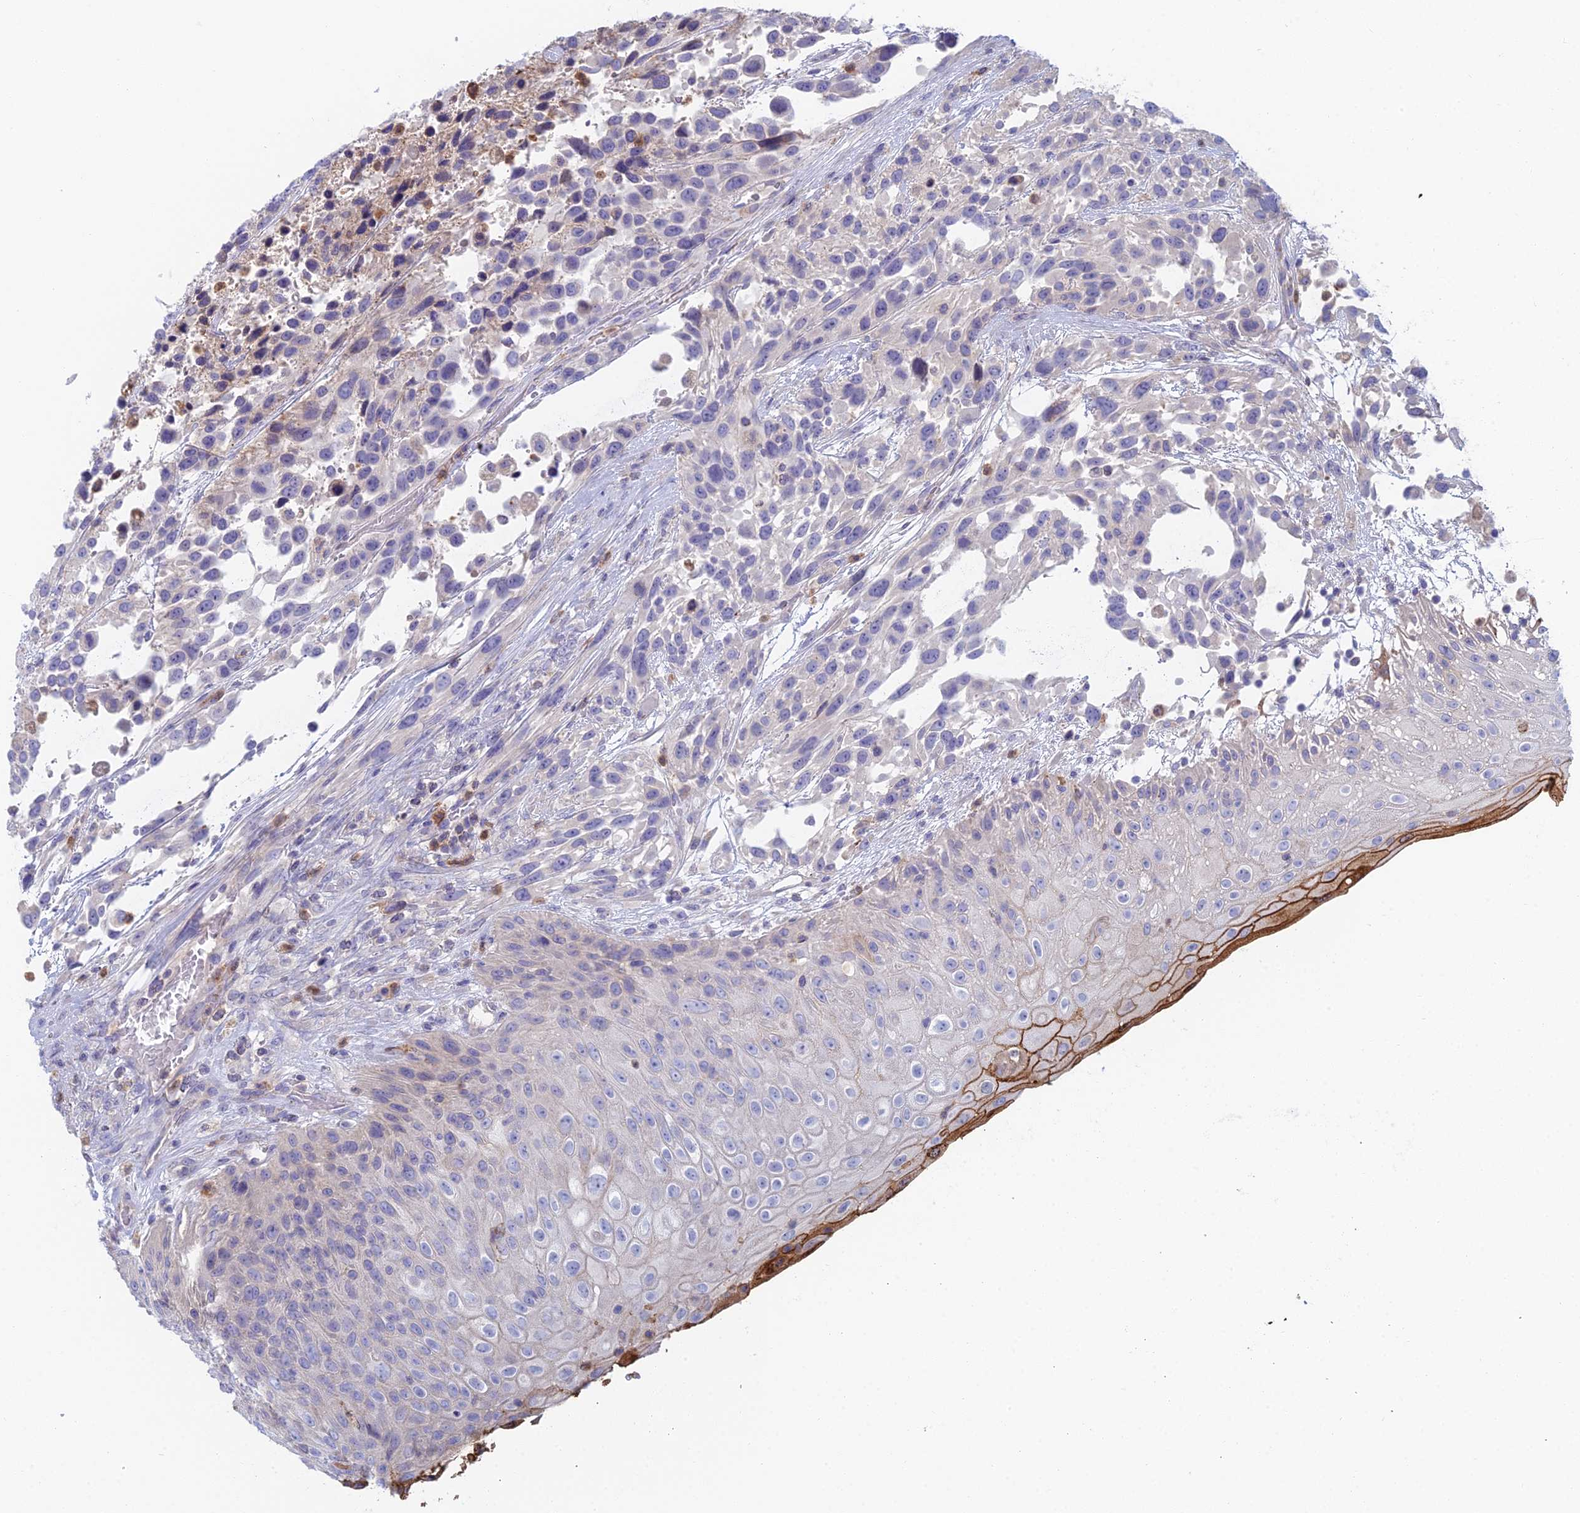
{"staining": {"intensity": "negative", "quantity": "none", "location": "none"}, "tissue": "urothelial cancer", "cell_type": "Tumor cells", "image_type": "cancer", "snomed": [{"axis": "morphology", "description": "Urothelial carcinoma, High grade"}, {"axis": "topography", "description": "Urinary bladder"}], "caption": "Immunohistochemical staining of urothelial cancer displays no significant expression in tumor cells.", "gene": "IFTAP", "patient": {"sex": "female", "age": 70}}